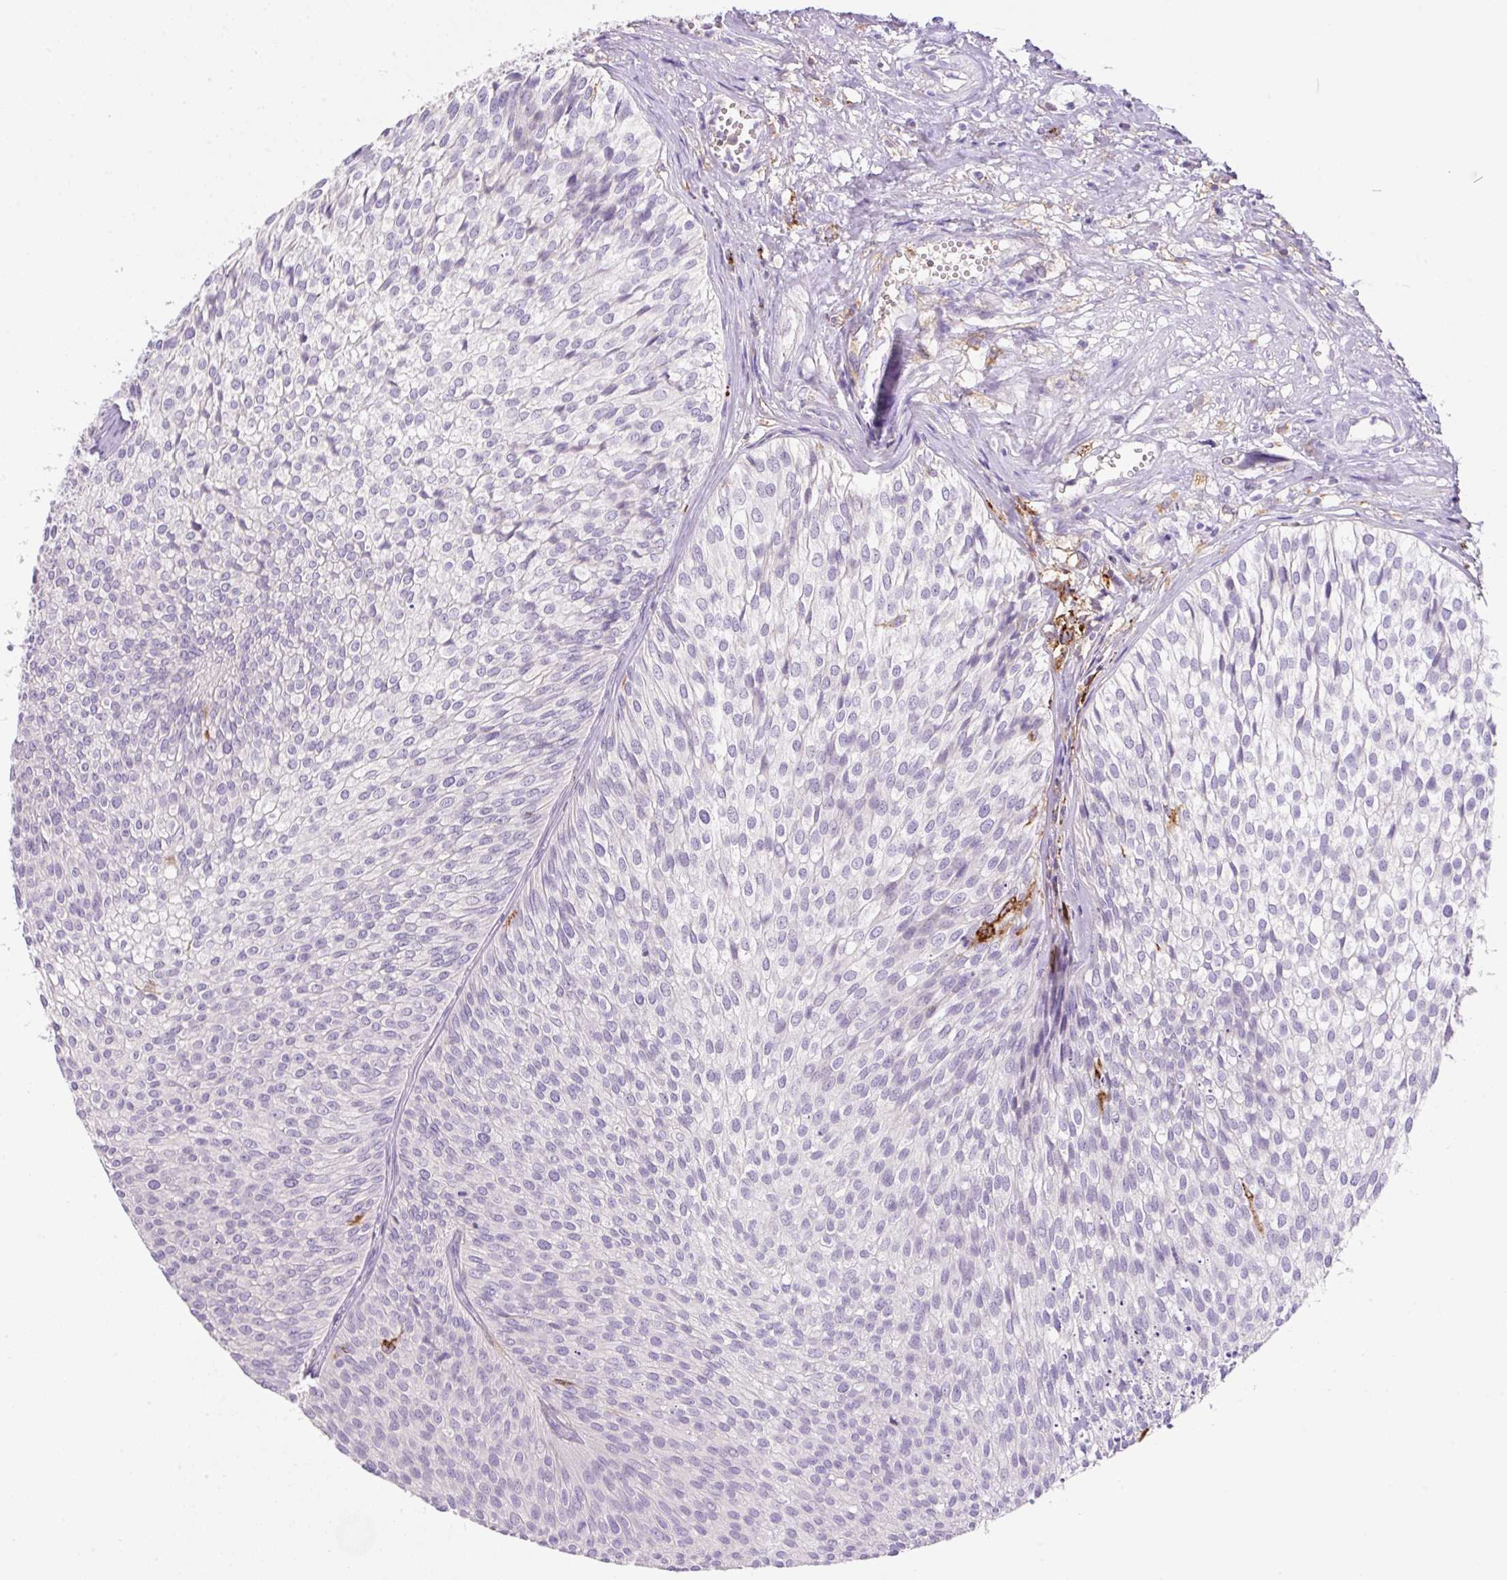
{"staining": {"intensity": "negative", "quantity": "none", "location": "none"}, "tissue": "urothelial cancer", "cell_type": "Tumor cells", "image_type": "cancer", "snomed": [{"axis": "morphology", "description": "Urothelial carcinoma, Low grade"}, {"axis": "topography", "description": "Urinary bladder"}], "caption": "Tumor cells are negative for protein expression in human urothelial cancer. The staining was performed using DAB to visualize the protein expression in brown, while the nuclei were stained in blue with hematoxylin (Magnification: 20x).", "gene": "TDRD15", "patient": {"sex": "male", "age": 91}}